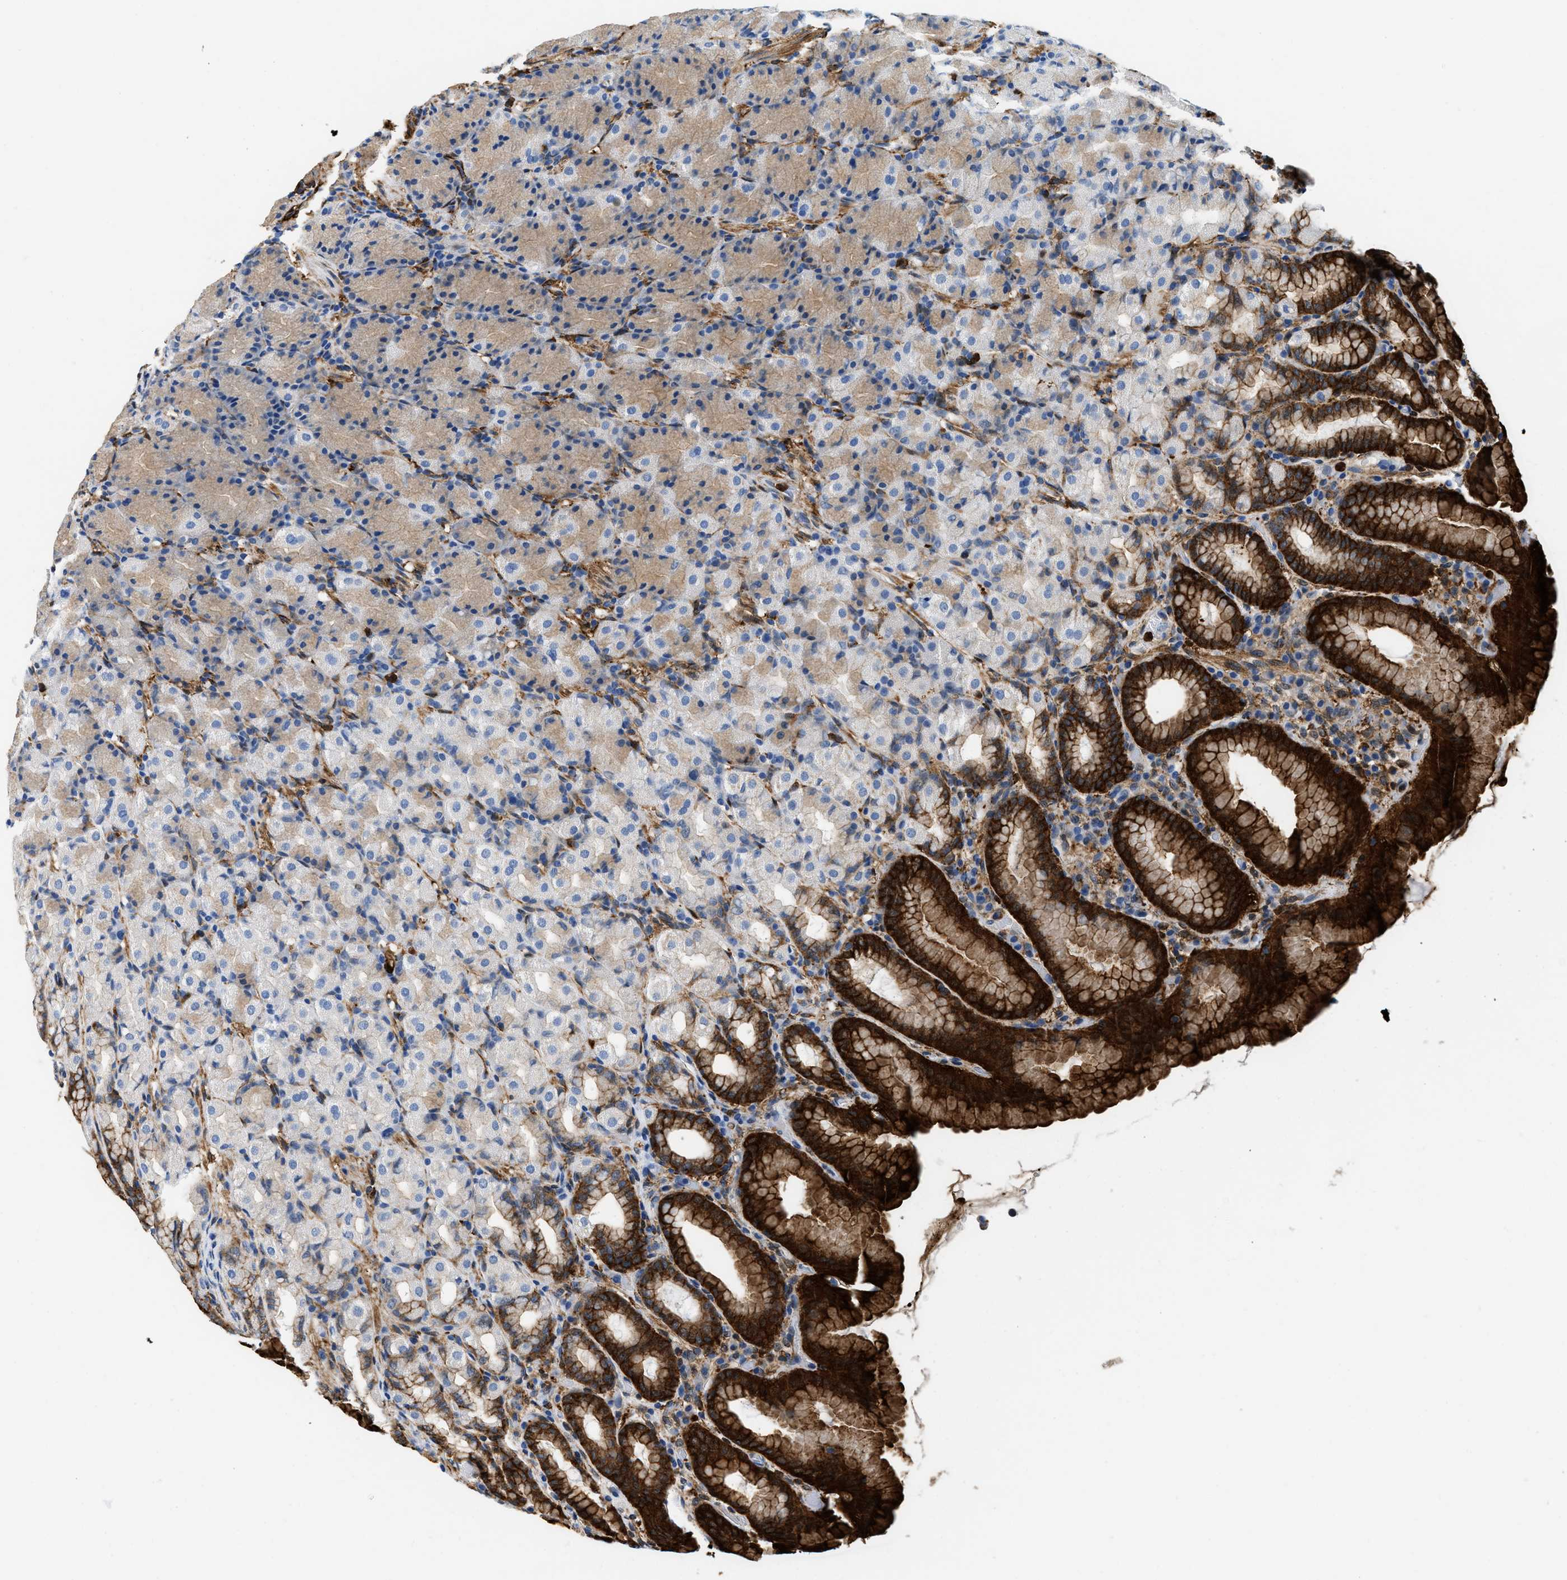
{"staining": {"intensity": "strong", "quantity": "25%-75%", "location": "cytoplasmic/membranous"}, "tissue": "stomach", "cell_type": "Glandular cells", "image_type": "normal", "snomed": [{"axis": "morphology", "description": "Normal tissue, NOS"}, {"axis": "topography", "description": "Stomach, upper"}], "caption": "IHC of normal stomach reveals high levels of strong cytoplasmic/membranous expression in approximately 25%-75% of glandular cells.", "gene": "GSN", "patient": {"sex": "male", "age": 68}}